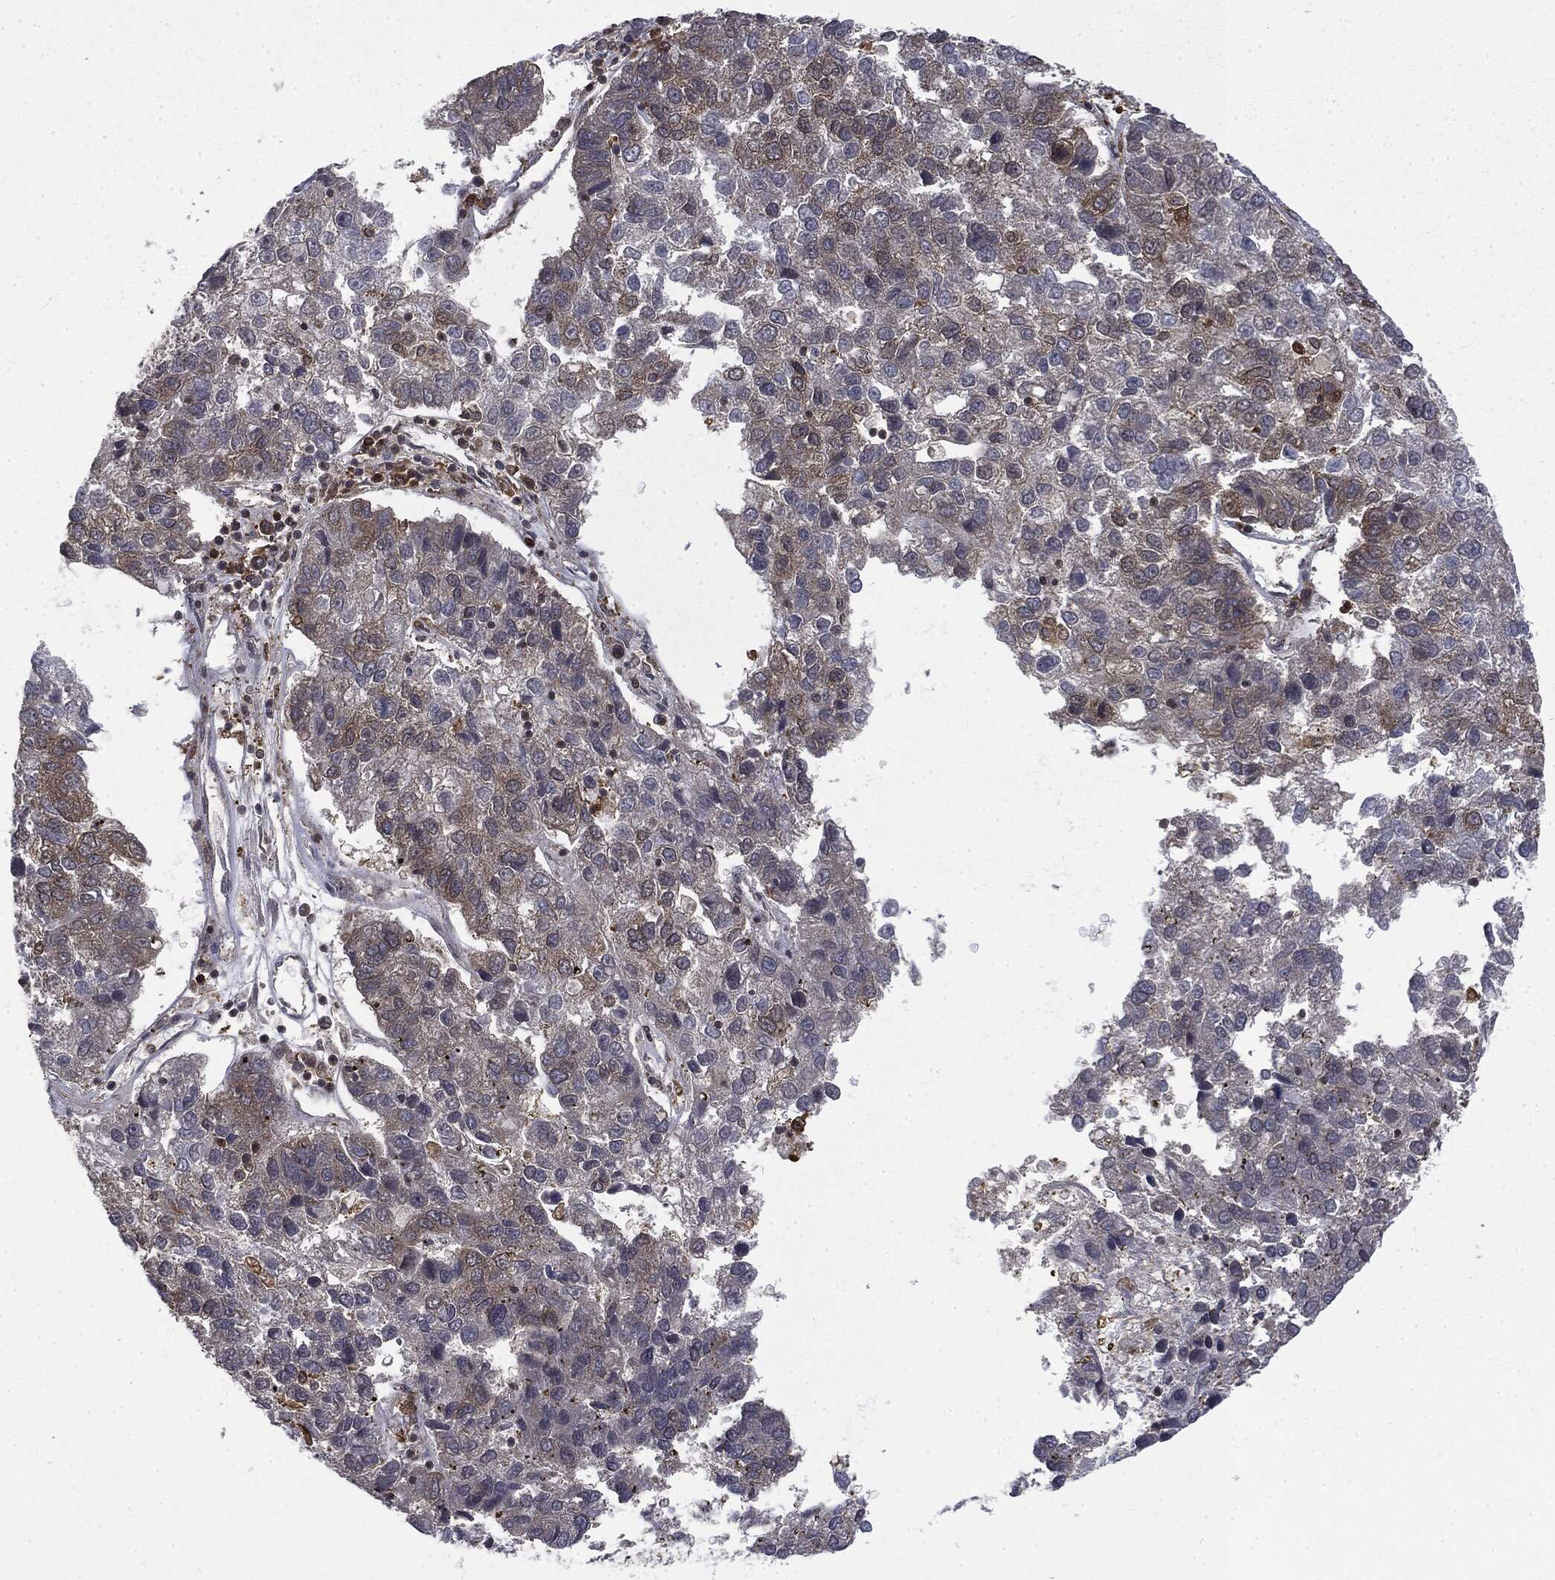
{"staining": {"intensity": "weak", "quantity": "<25%", "location": "cytoplasmic/membranous"}, "tissue": "pancreatic cancer", "cell_type": "Tumor cells", "image_type": "cancer", "snomed": [{"axis": "morphology", "description": "Adenocarcinoma, NOS"}, {"axis": "topography", "description": "Pancreas"}], "caption": "Tumor cells show no significant protein expression in adenocarcinoma (pancreatic).", "gene": "SNX5", "patient": {"sex": "female", "age": 61}}